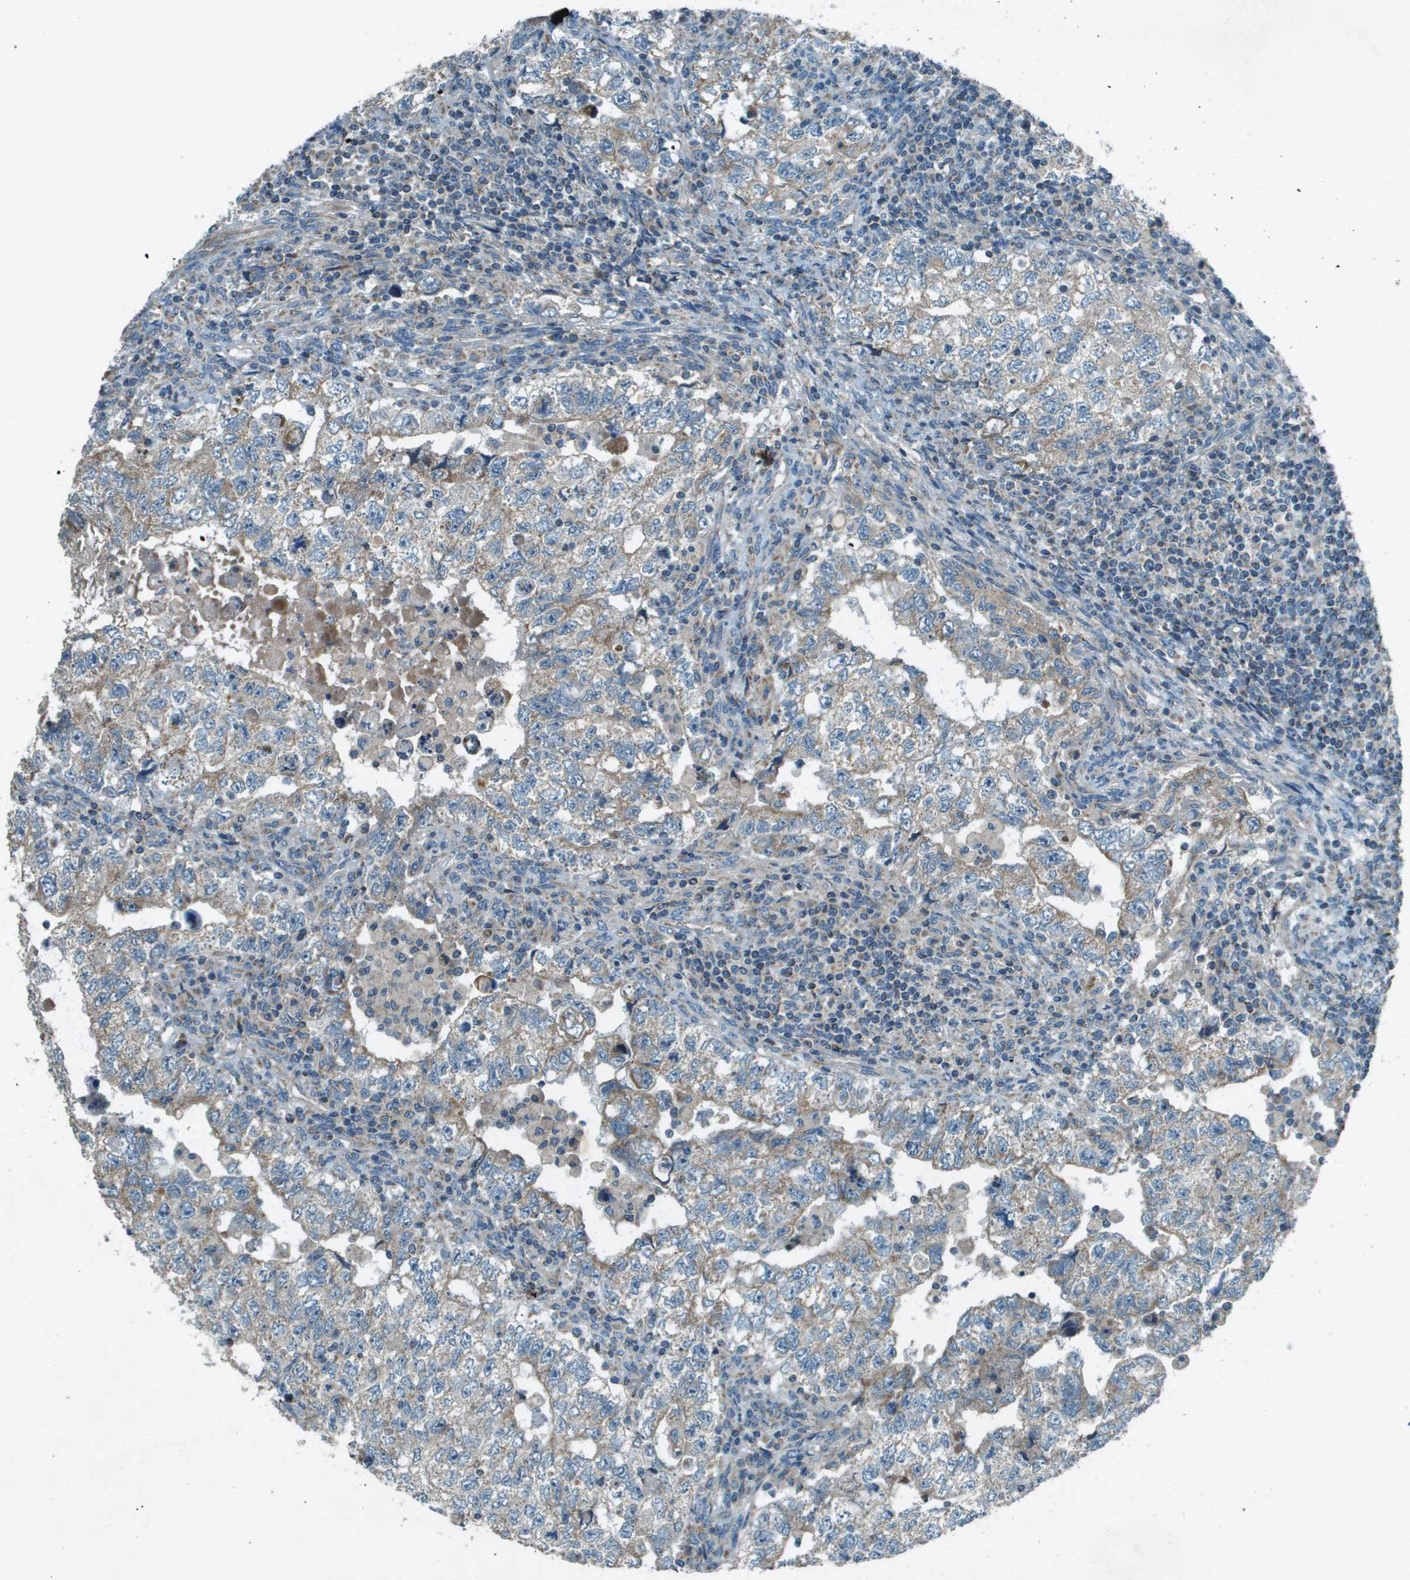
{"staining": {"intensity": "weak", "quantity": ">75%", "location": "cytoplasmic/membranous"}, "tissue": "testis cancer", "cell_type": "Tumor cells", "image_type": "cancer", "snomed": [{"axis": "morphology", "description": "Carcinoma, Embryonal, NOS"}, {"axis": "topography", "description": "Testis"}], "caption": "This is an image of IHC staining of testis embryonal carcinoma, which shows weak staining in the cytoplasmic/membranous of tumor cells.", "gene": "MIGA1", "patient": {"sex": "male", "age": 36}}